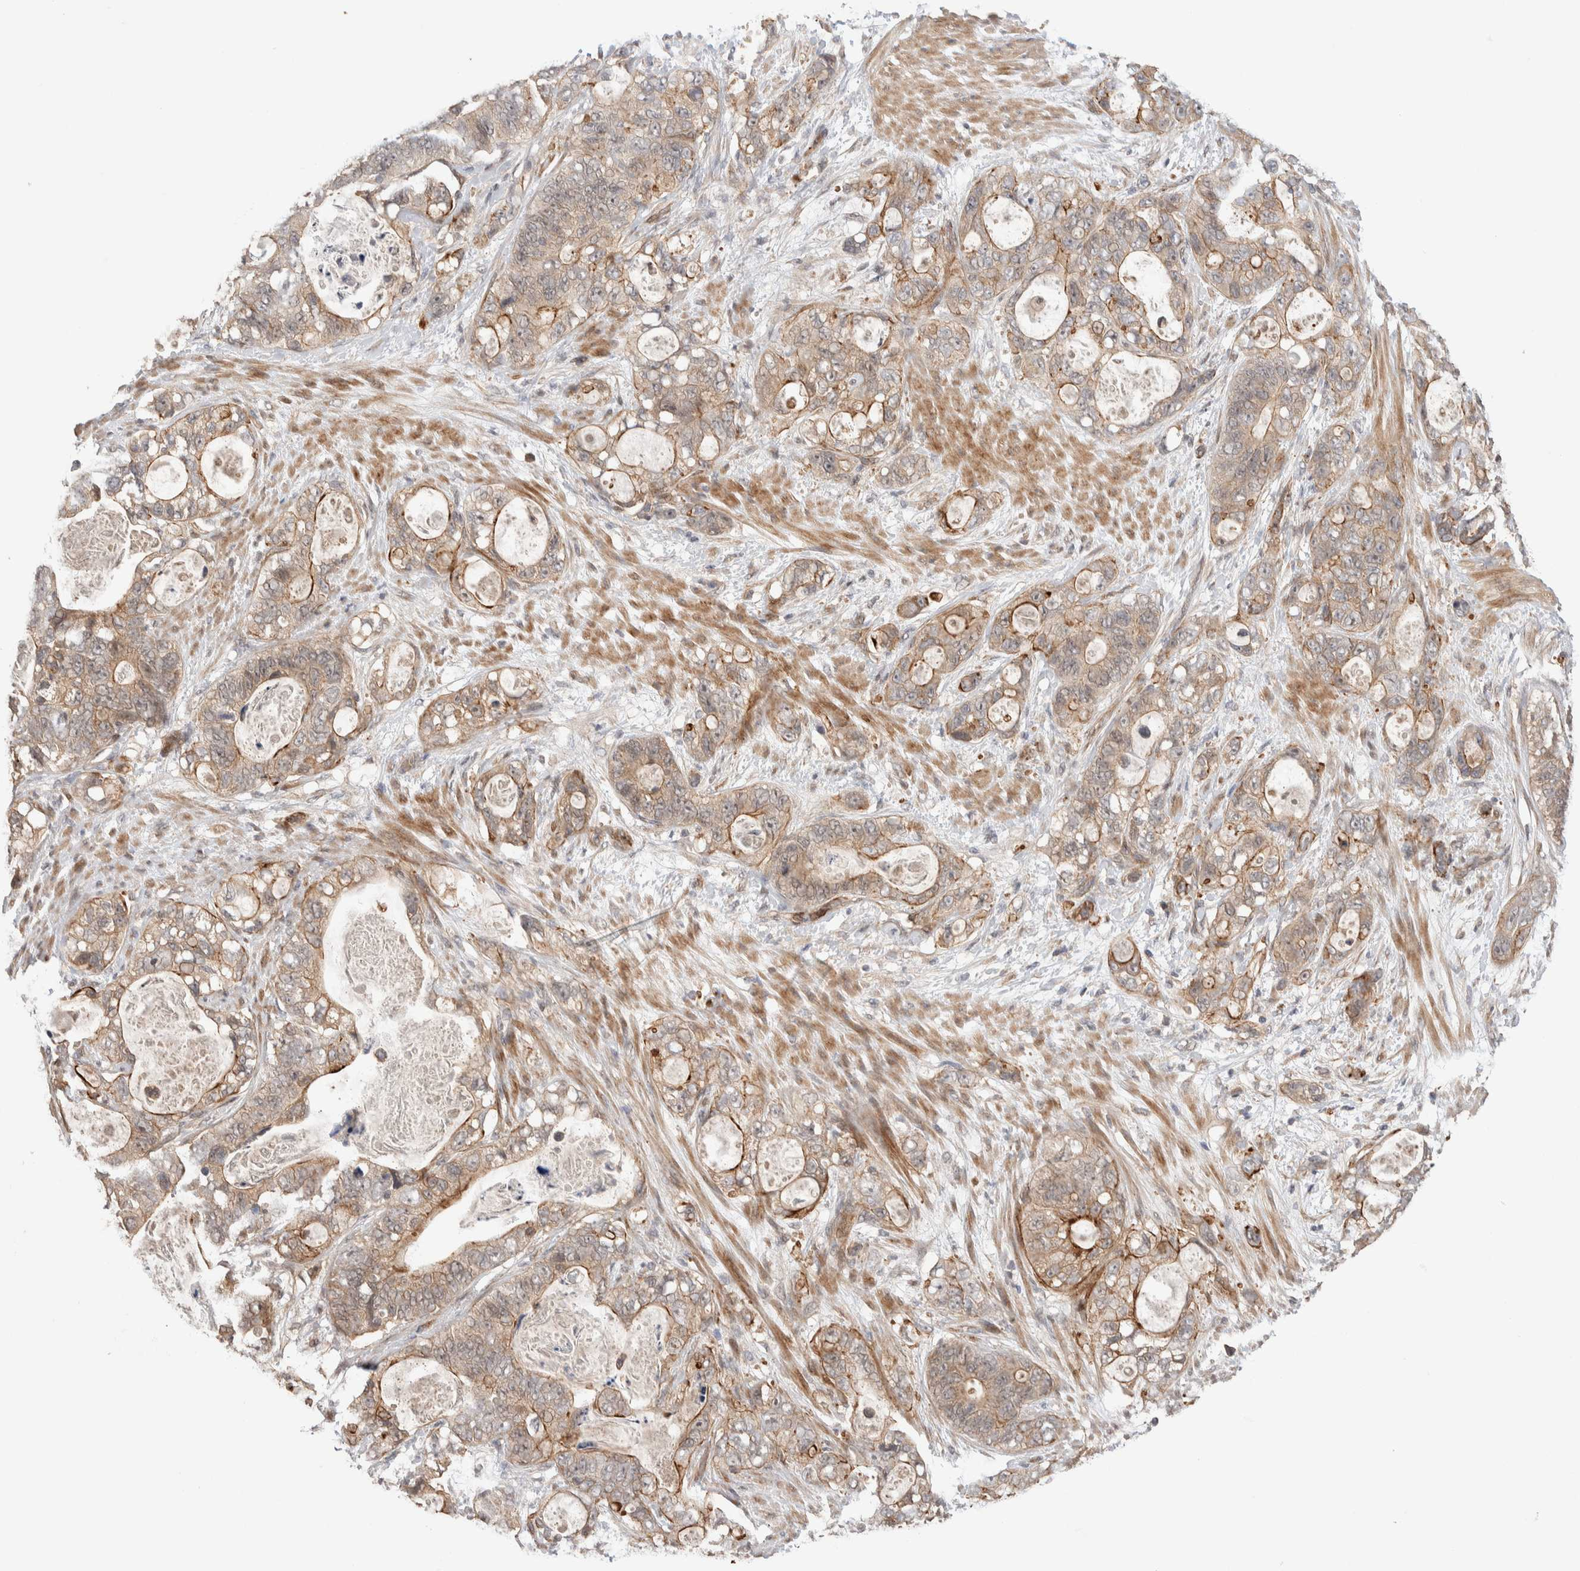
{"staining": {"intensity": "weak", "quantity": ">75%", "location": "cytoplasmic/membranous"}, "tissue": "stomach cancer", "cell_type": "Tumor cells", "image_type": "cancer", "snomed": [{"axis": "morphology", "description": "Normal tissue, NOS"}, {"axis": "morphology", "description": "Adenocarcinoma, NOS"}, {"axis": "topography", "description": "Stomach"}], "caption": "Protein expression analysis of stomach cancer (adenocarcinoma) shows weak cytoplasmic/membranous staining in approximately >75% of tumor cells.", "gene": "PRDM15", "patient": {"sex": "female", "age": 89}}